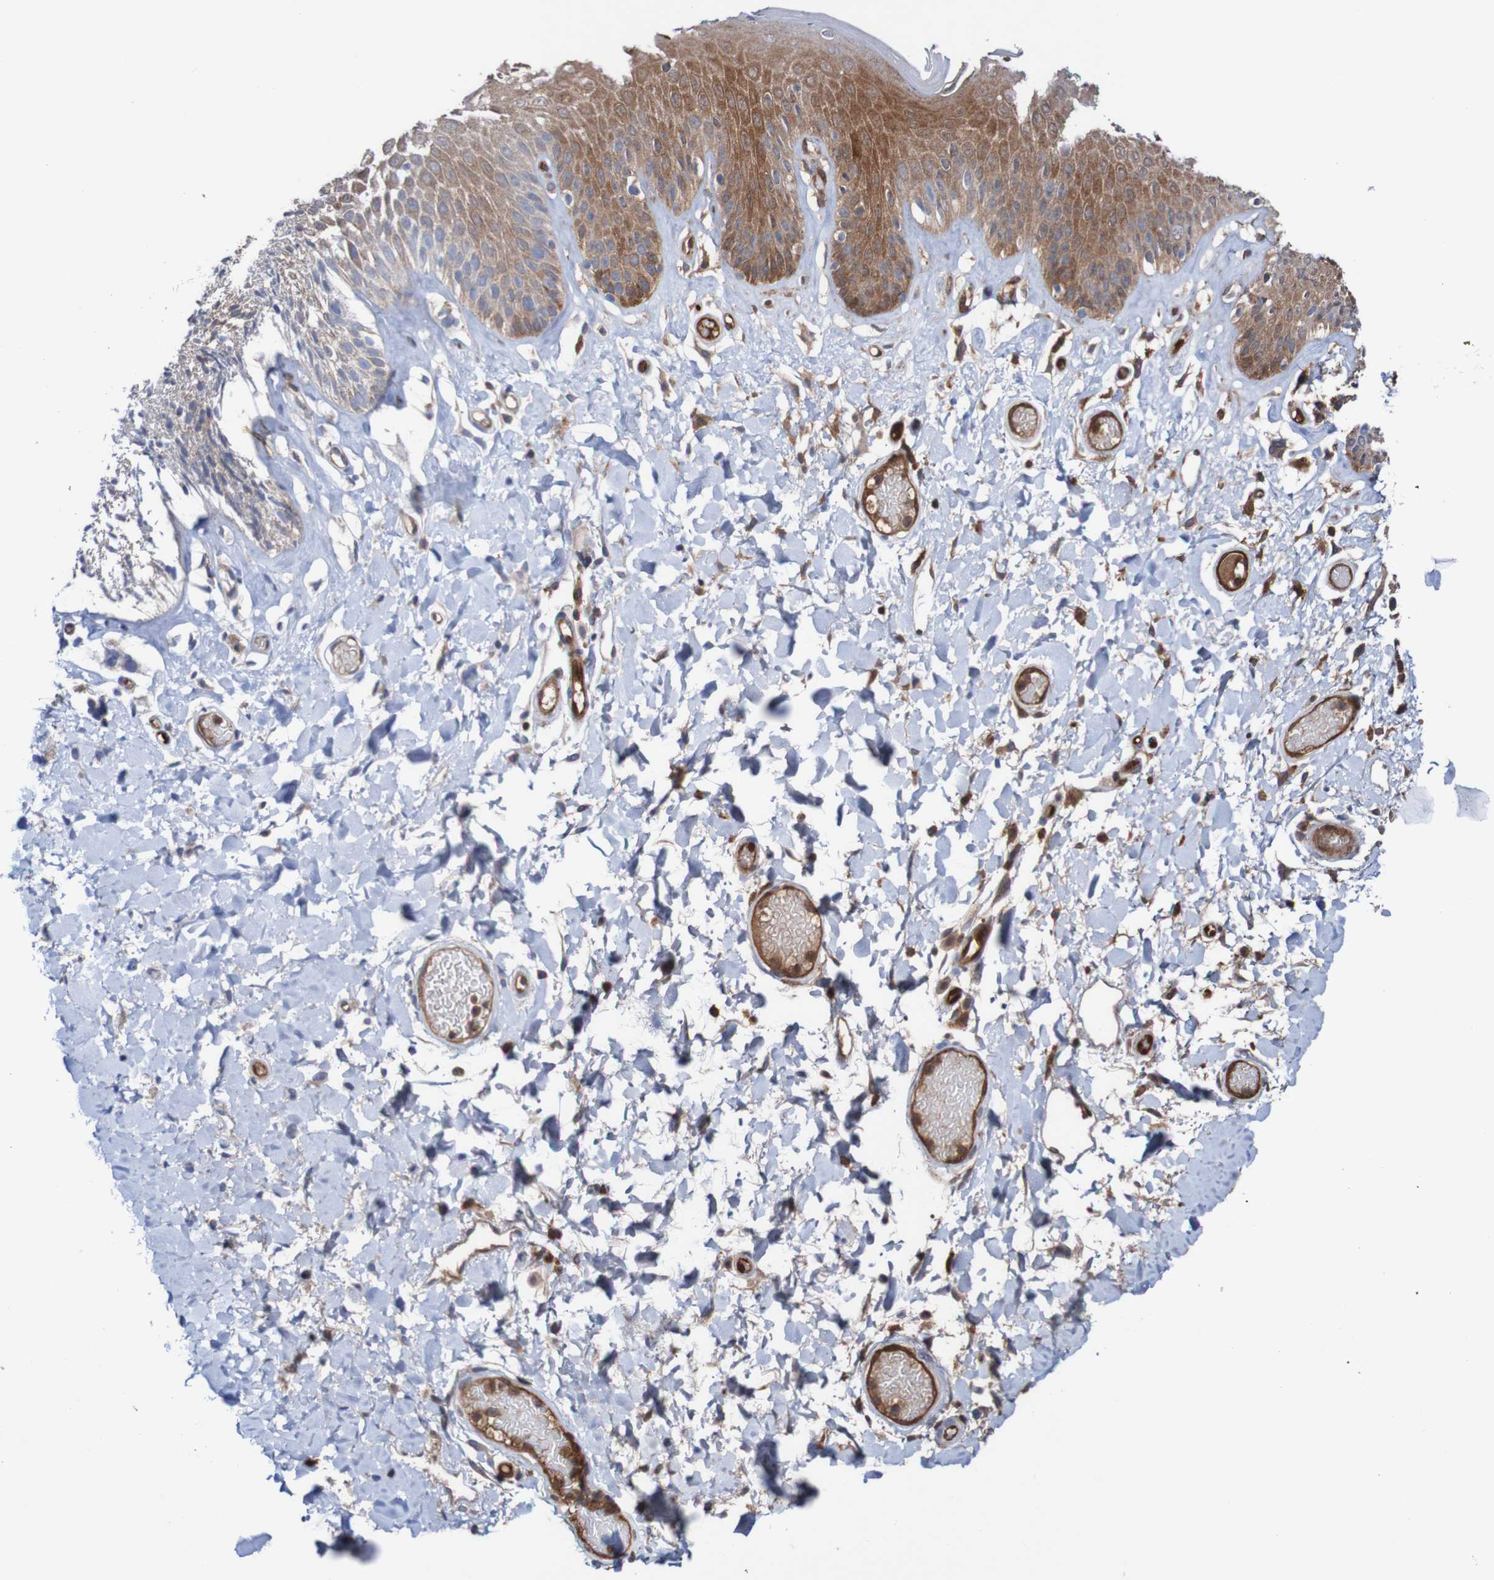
{"staining": {"intensity": "moderate", "quantity": ">75%", "location": "cytoplasmic/membranous"}, "tissue": "skin", "cell_type": "Epidermal cells", "image_type": "normal", "snomed": [{"axis": "morphology", "description": "Normal tissue, NOS"}, {"axis": "topography", "description": "Vulva"}], "caption": "This micrograph reveals immunohistochemistry (IHC) staining of unremarkable human skin, with medium moderate cytoplasmic/membranous staining in about >75% of epidermal cells.", "gene": "RIGI", "patient": {"sex": "female", "age": 73}}